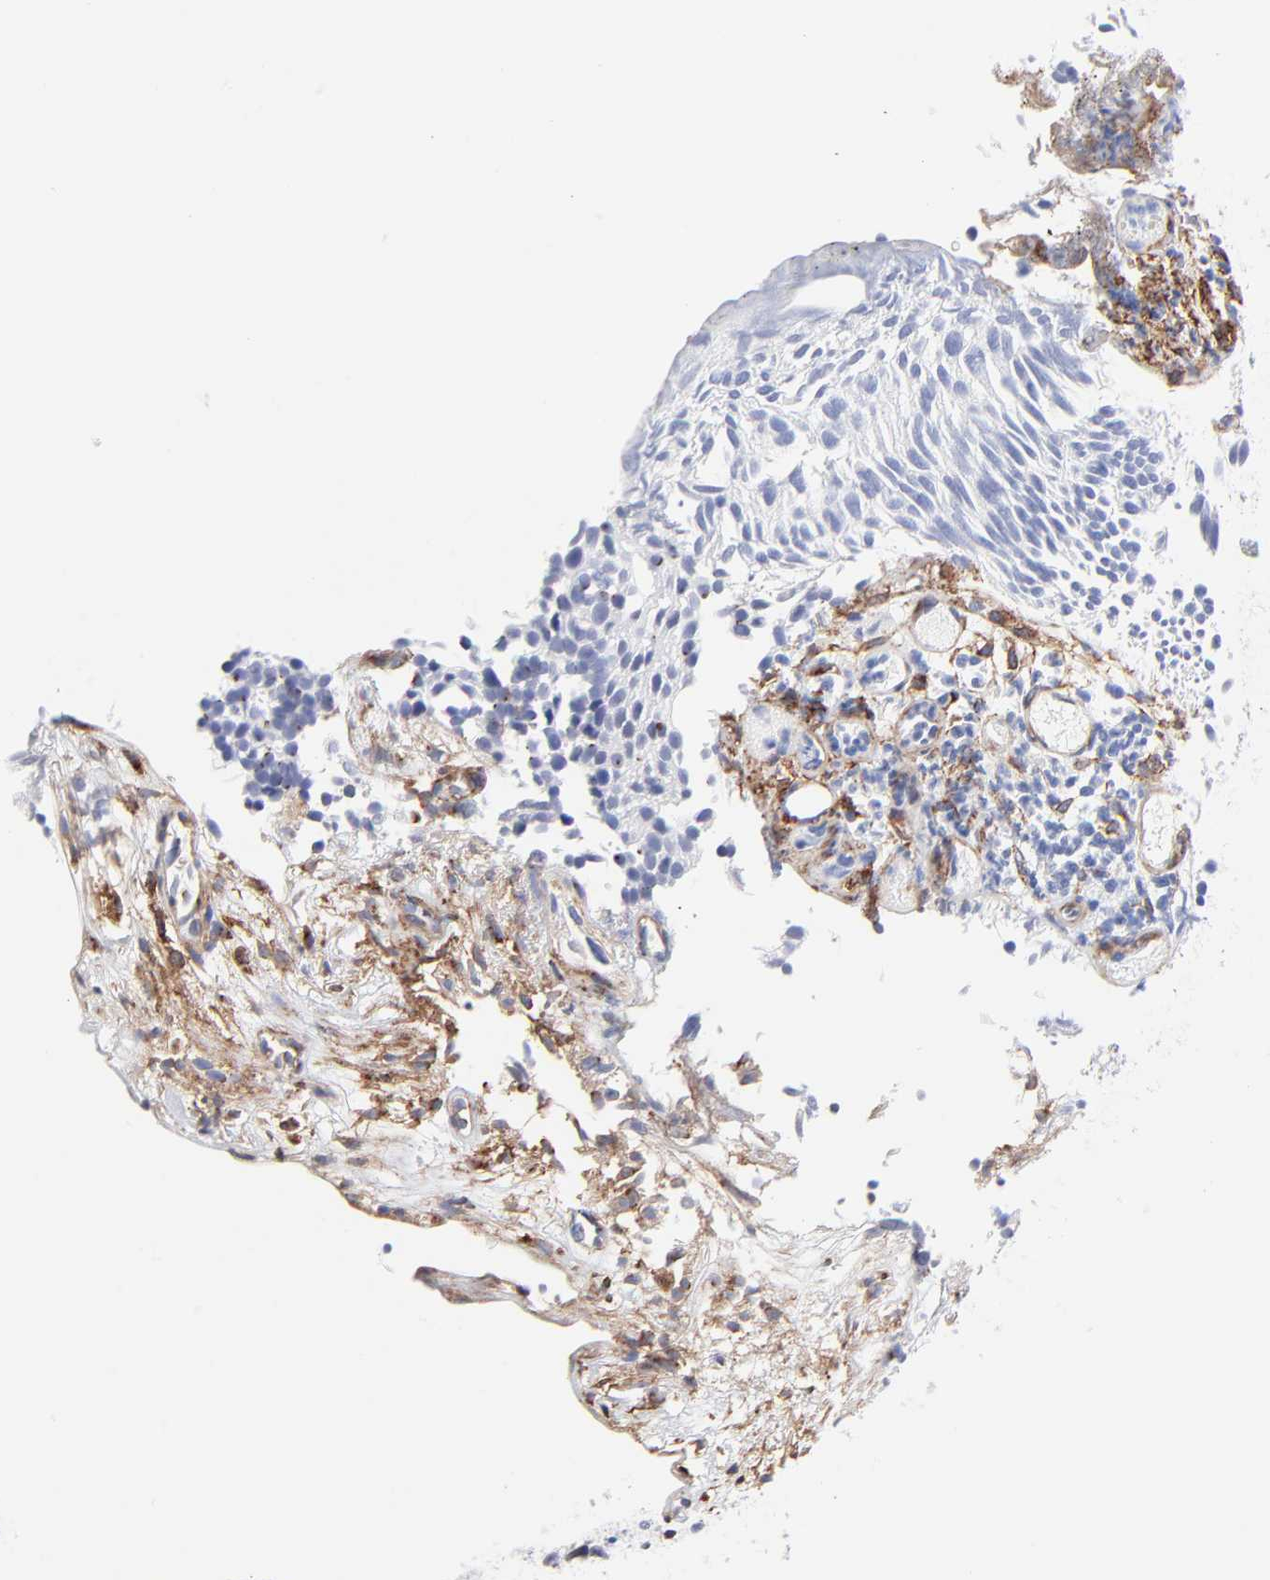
{"staining": {"intensity": "negative", "quantity": "none", "location": "none"}, "tissue": "urothelial cancer", "cell_type": "Tumor cells", "image_type": "cancer", "snomed": [{"axis": "morphology", "description": "Urothelial carcinoma, Low grade"}, {"axis": "topography", "description": "Urinary bladder"}], "caption": "Tumor cells show no significant positivity in urothelial cancer.", "gene": "PDGFRB", "patient": {"sex": "male", "age": 85}}